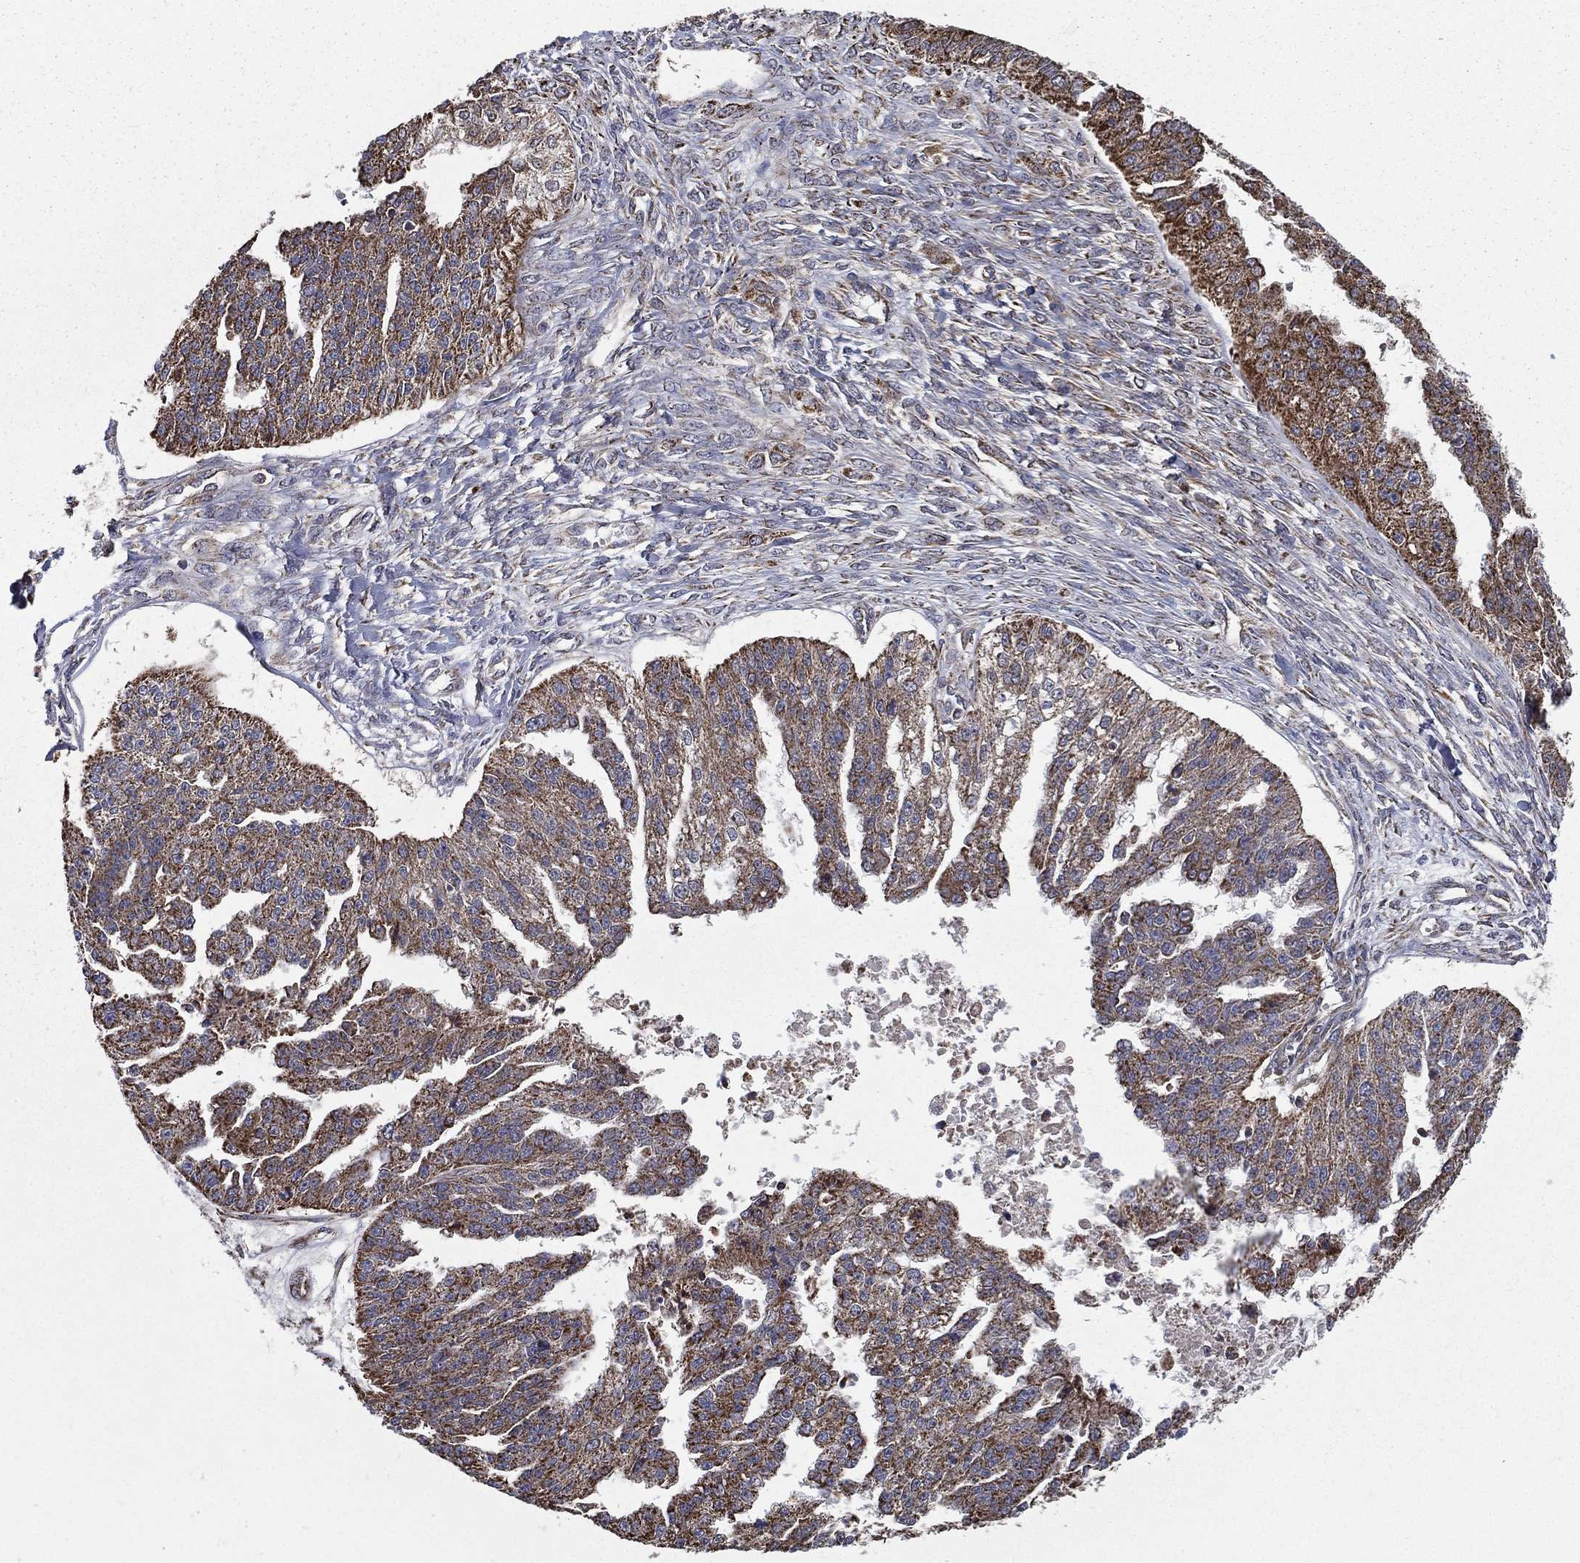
{"staining": {"intensity": "moderate", "quantity": ">75%", "location": "cytoplasmic/membranous"}, "tissue": "ovarian cancer", "cell_type": "Tumor cells", "image_type": "cancer", "snomed": [{"axis": "morphology", "description": "Cystadenocarcinoma, serous, NOS"}, {"axis": "topography", "description": "Ovary"}], "caption": "This photomicrograph exhibits immunohistochemistry (IHC) staining of ovarian serous cystadenocarcinoma, with medium moderate cytoplasmic/membranous staining in approximately >75% of tumor cells.", "gene": "RIGI", "patient": {"sex": "female", "age": 58}}